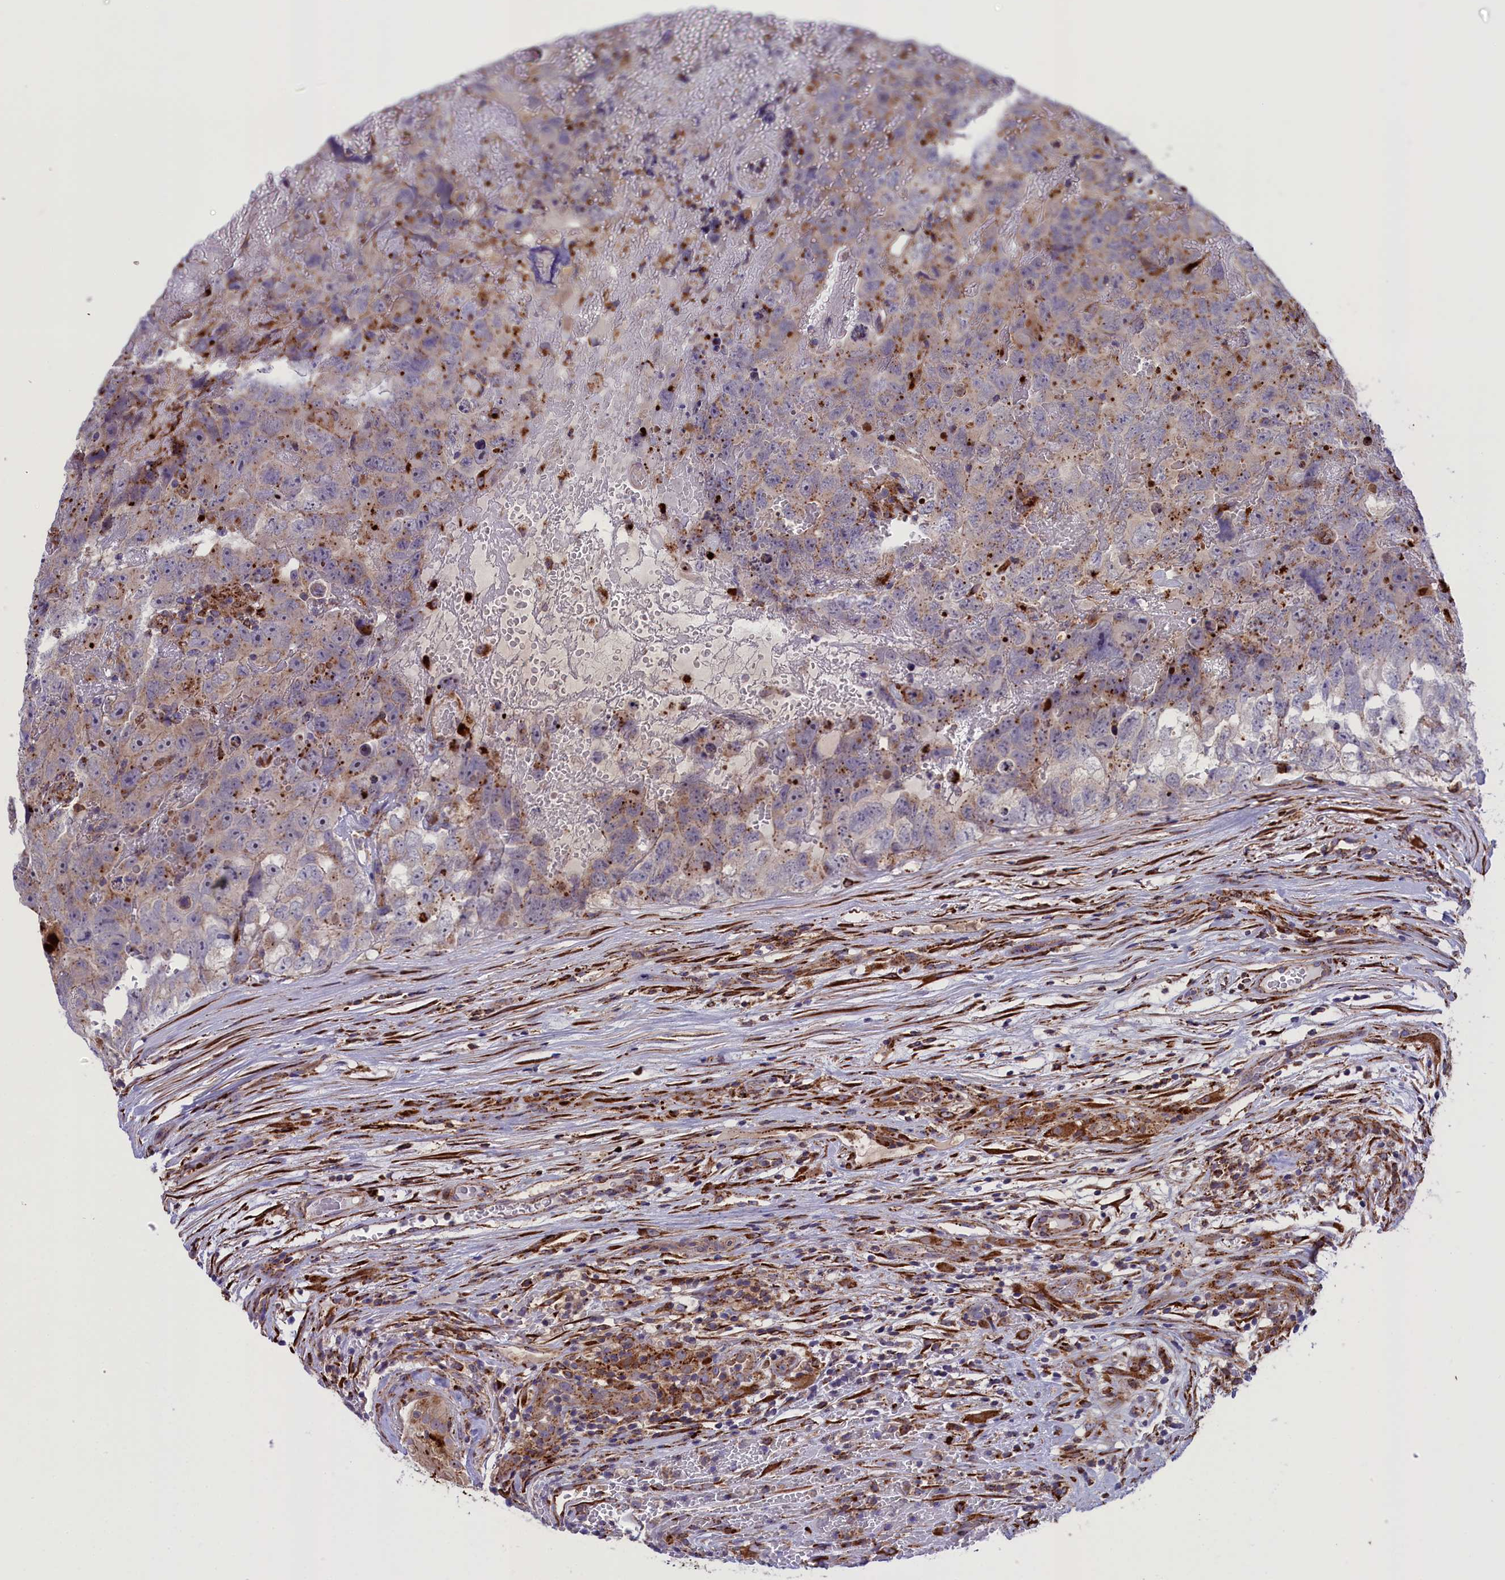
{"staining": {"intensity": "moderate", "quantity": "<25%", "location": "cytoplasmic/membranous"}, "tissue": "testis cancer", "cell_type": "Tumor cells", "image_type": "cancer", "snomed": [{"axis": "morphology", "description": "Carcinoma, Embryonal, NOS"}, {"axis": "topography", "description": "Testis"}], "caption": "Testis embryonal carcinoma stained for a protein displays moderate cytoplasmic/membranous positivity in tumor cells.", "gene": "MAN2B1", "patient": {"sex": "male", "age": 45}}